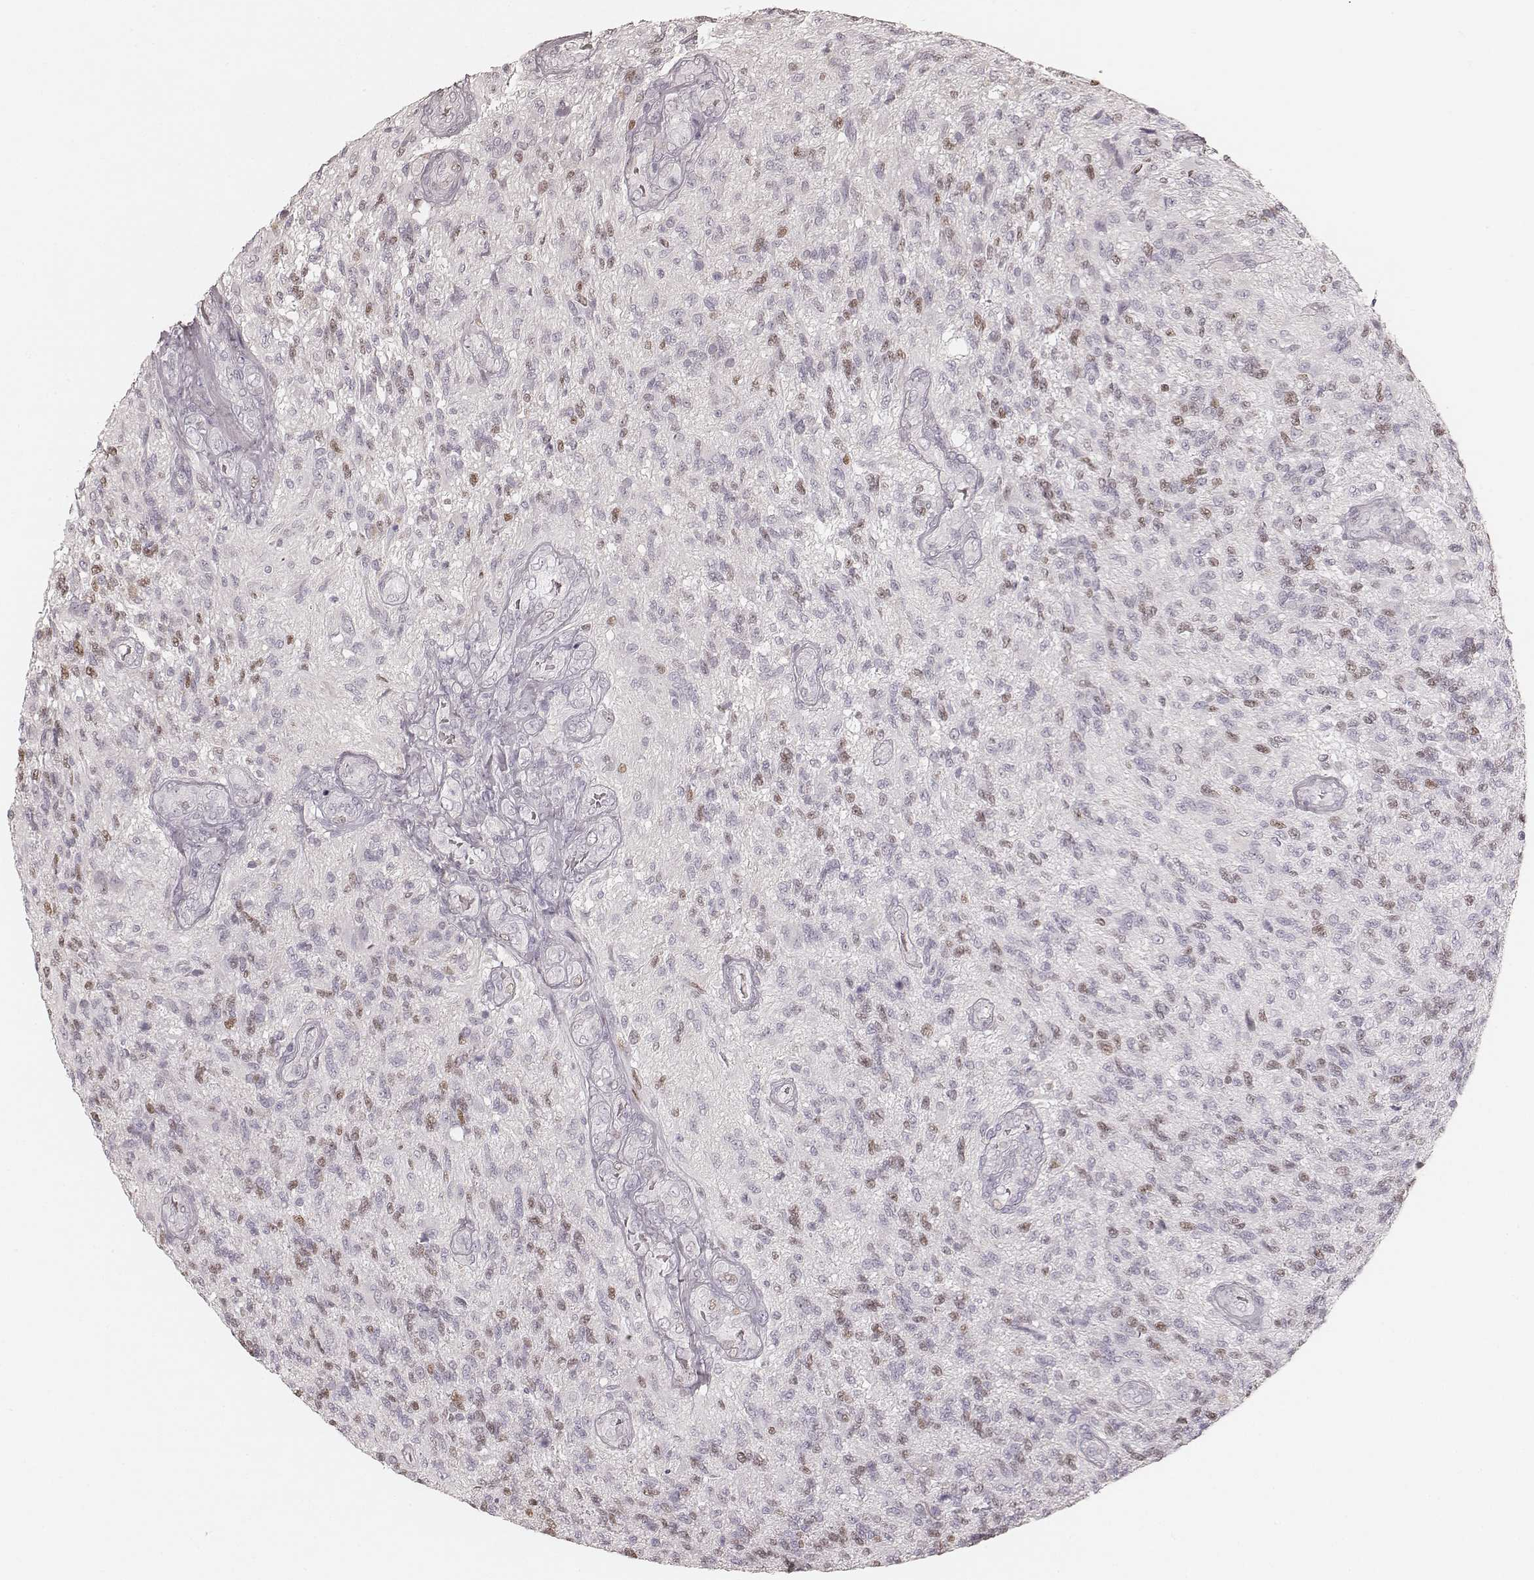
{"staining": {"intensity": "negative", "quantity": "none", "location": "none"}, "tissue": "glioma", "cell_type": "Tumor cells", "image_type": "cancer", "snomed": [{"axis": "morphology", "description": "Glioma, malignant, High grade"}, {"axis": "topography", "description": "Brain"}], "caption": "IHC of human malignant high-grade glioma exhibits no staining in tumor cells.", "gene": "TEX37", "patient": {"sex": "male", "age": 56}}